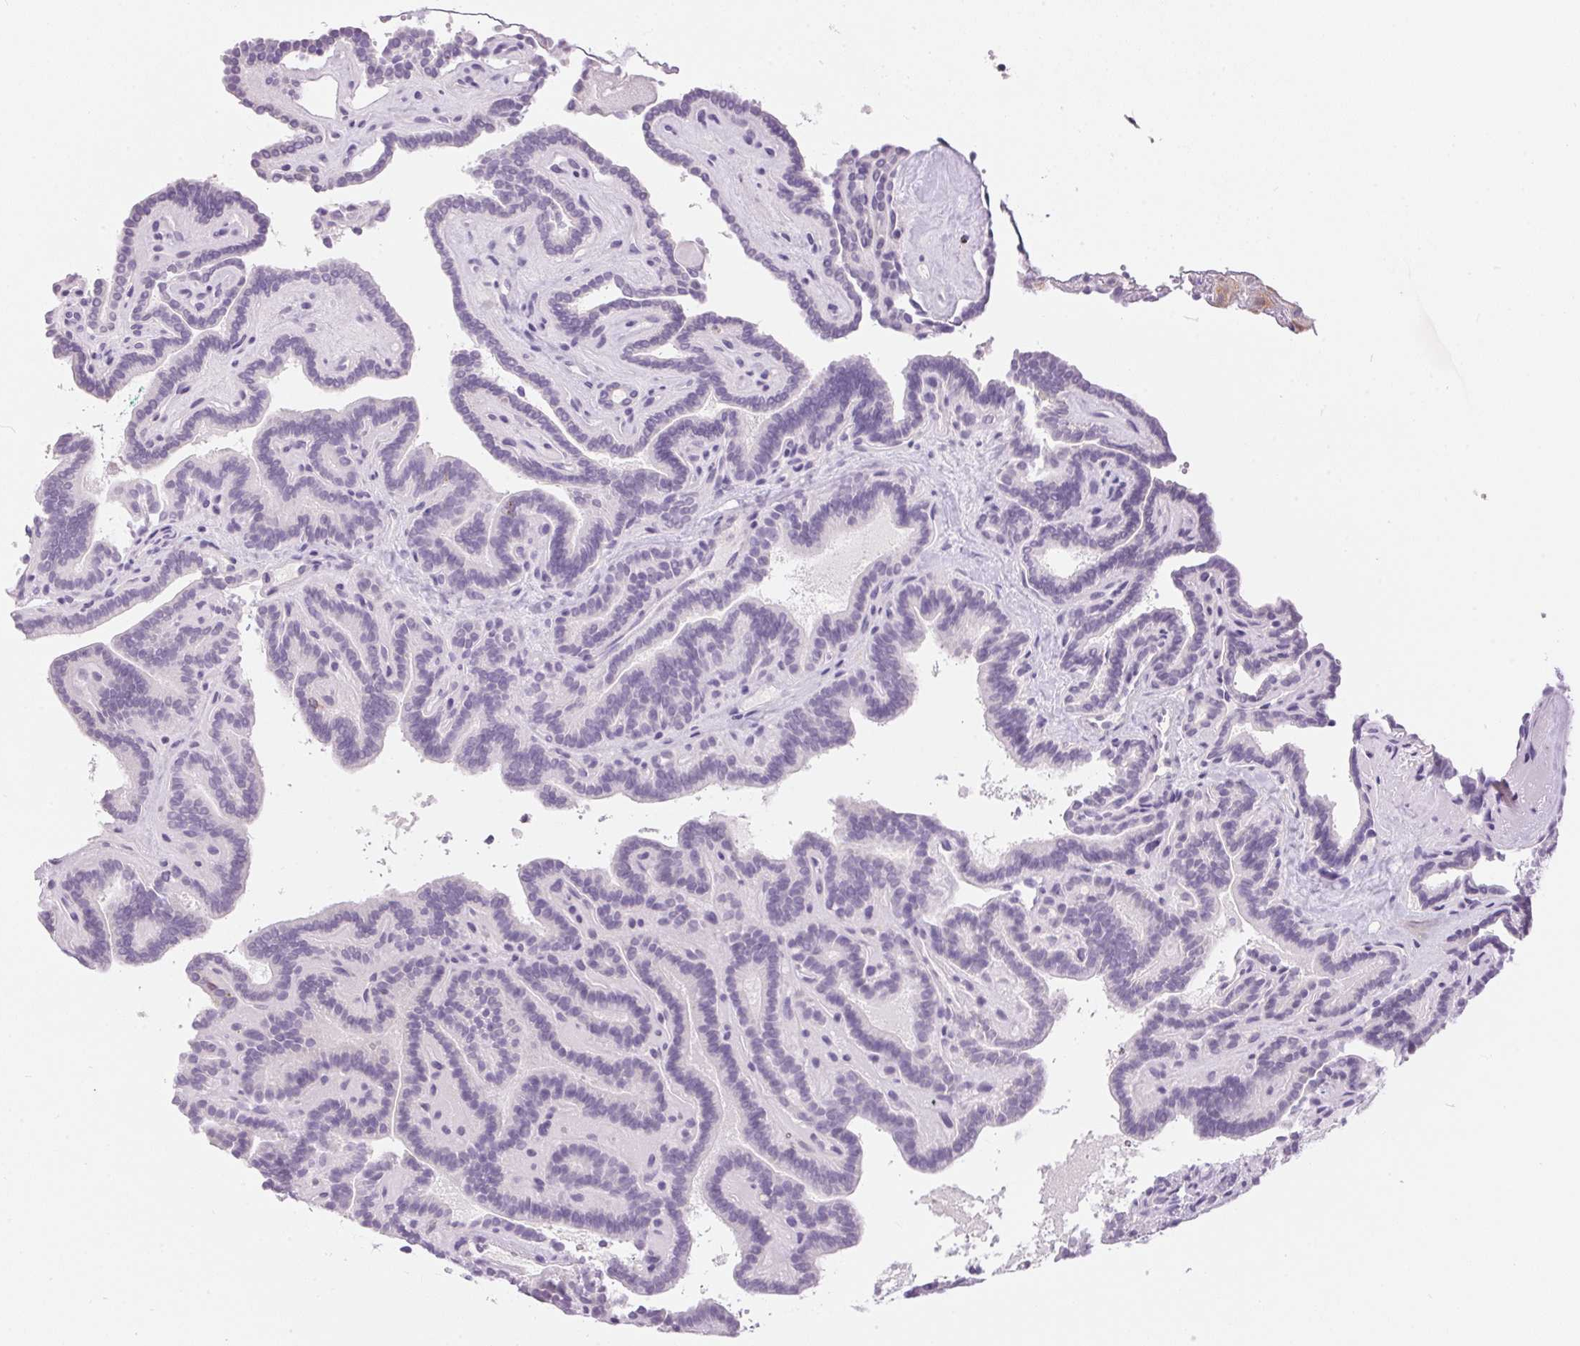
{"staining": {"intensity": "negative", "quantity": "none", "location": "none"}, "tissue": "thyroid cancer", "cell_type": "Tumor cells", "image_type": "cancer", "snomed": [{"axis": "morphology", "description": "Papillary adenocarcinoma, NOS"}, {"axis": "topography", "description": "Thyroid gland"}], "caption": "Immunohistochemistry micrograph of human thyroid cancer stained for a protein (brown), which displays no staining in tumor cells.", "gene": "PNLIPRP3", "patient": {"sex": "female", "age": 21}}